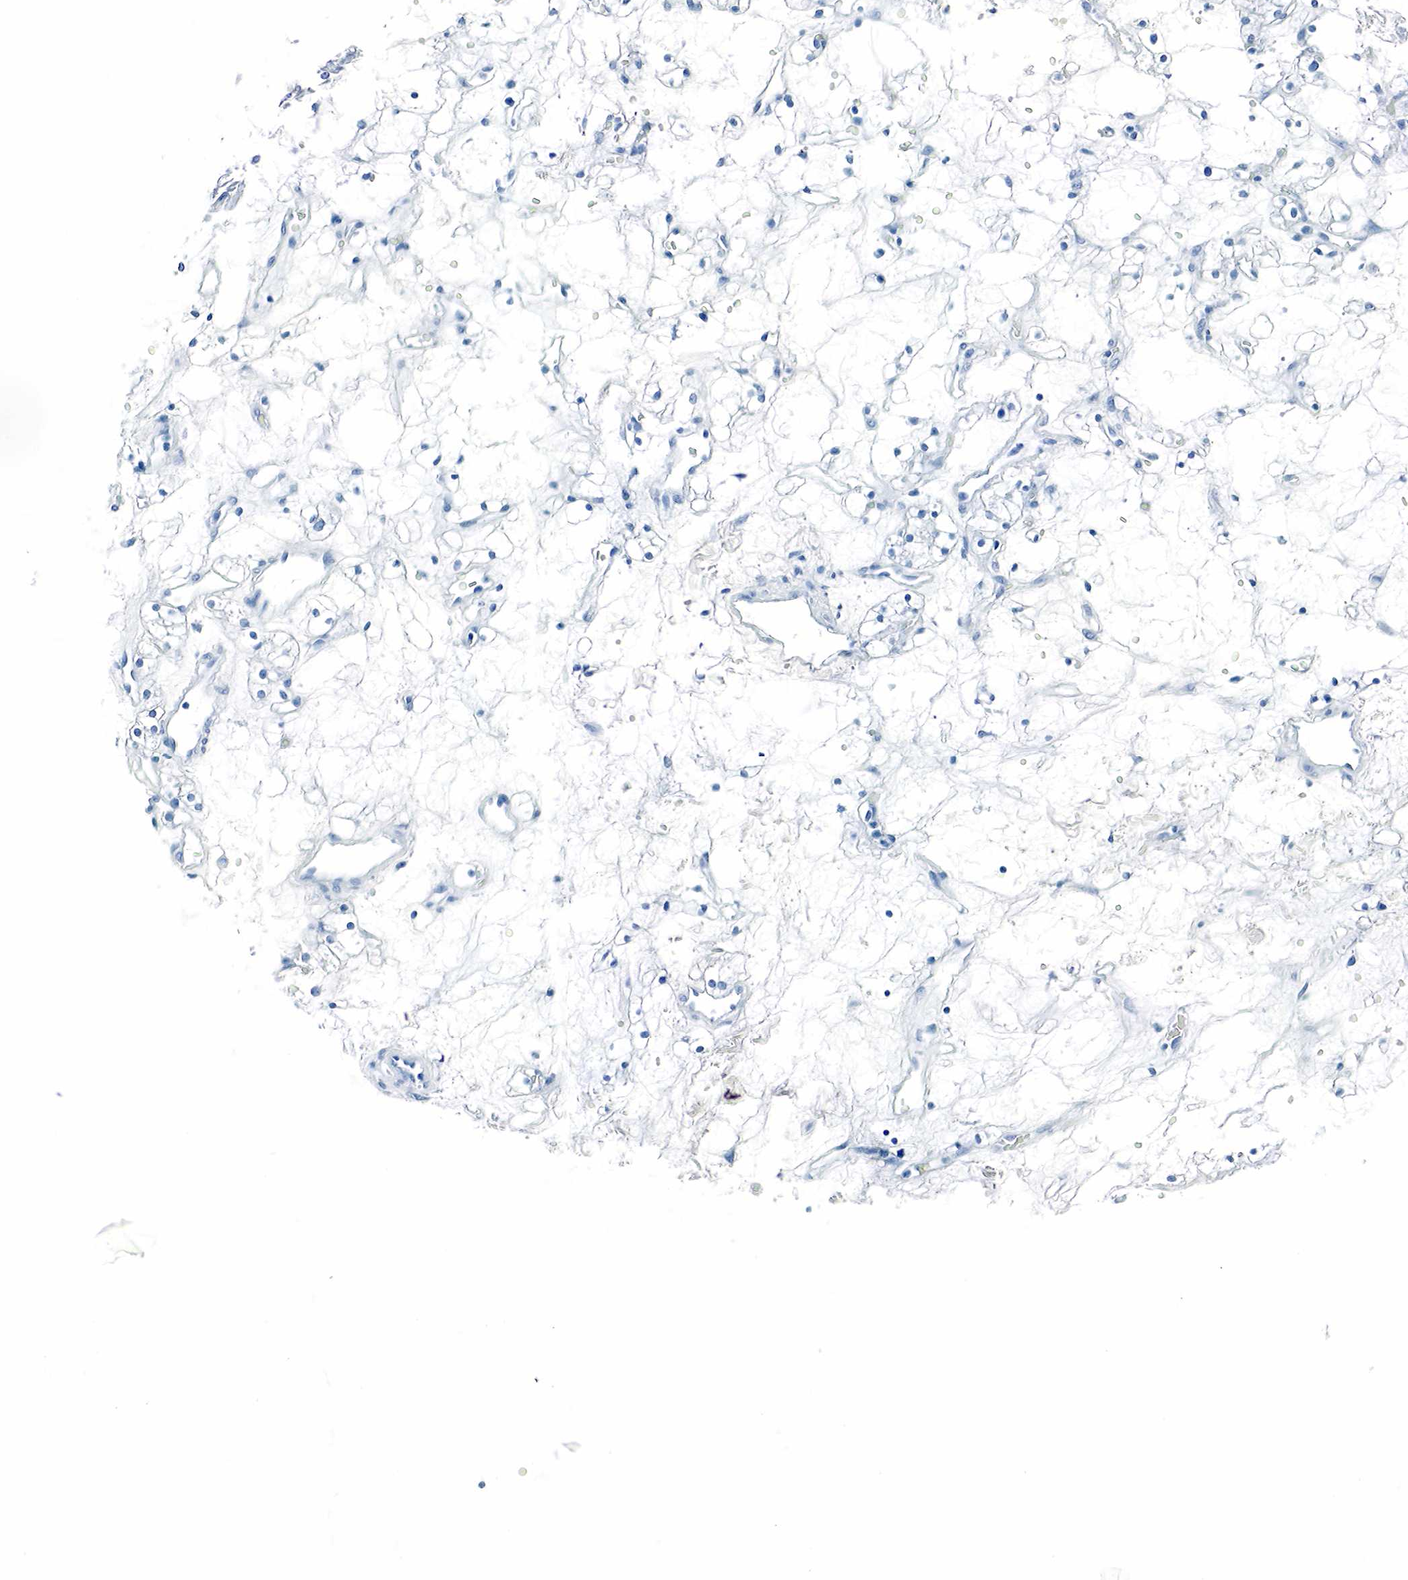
{"staining": {"intensity": "negative", "quantity": "none", "location": "none"}, "tissue": "renal cancer", "cell_type": "Tumor cells", "image_type": "cancer", "snomed": [{"axis": "morphology", "description": "Adenocarcinoma, NOS"}, {"axis": "topography", "description": "Kidney"}], "caption": "An image of adenocarcinoma (renal) stained for a protein shows no brown staining in tumor cells.", "gene": "GCG", "patient": {"sex": "female", "age": 60}}